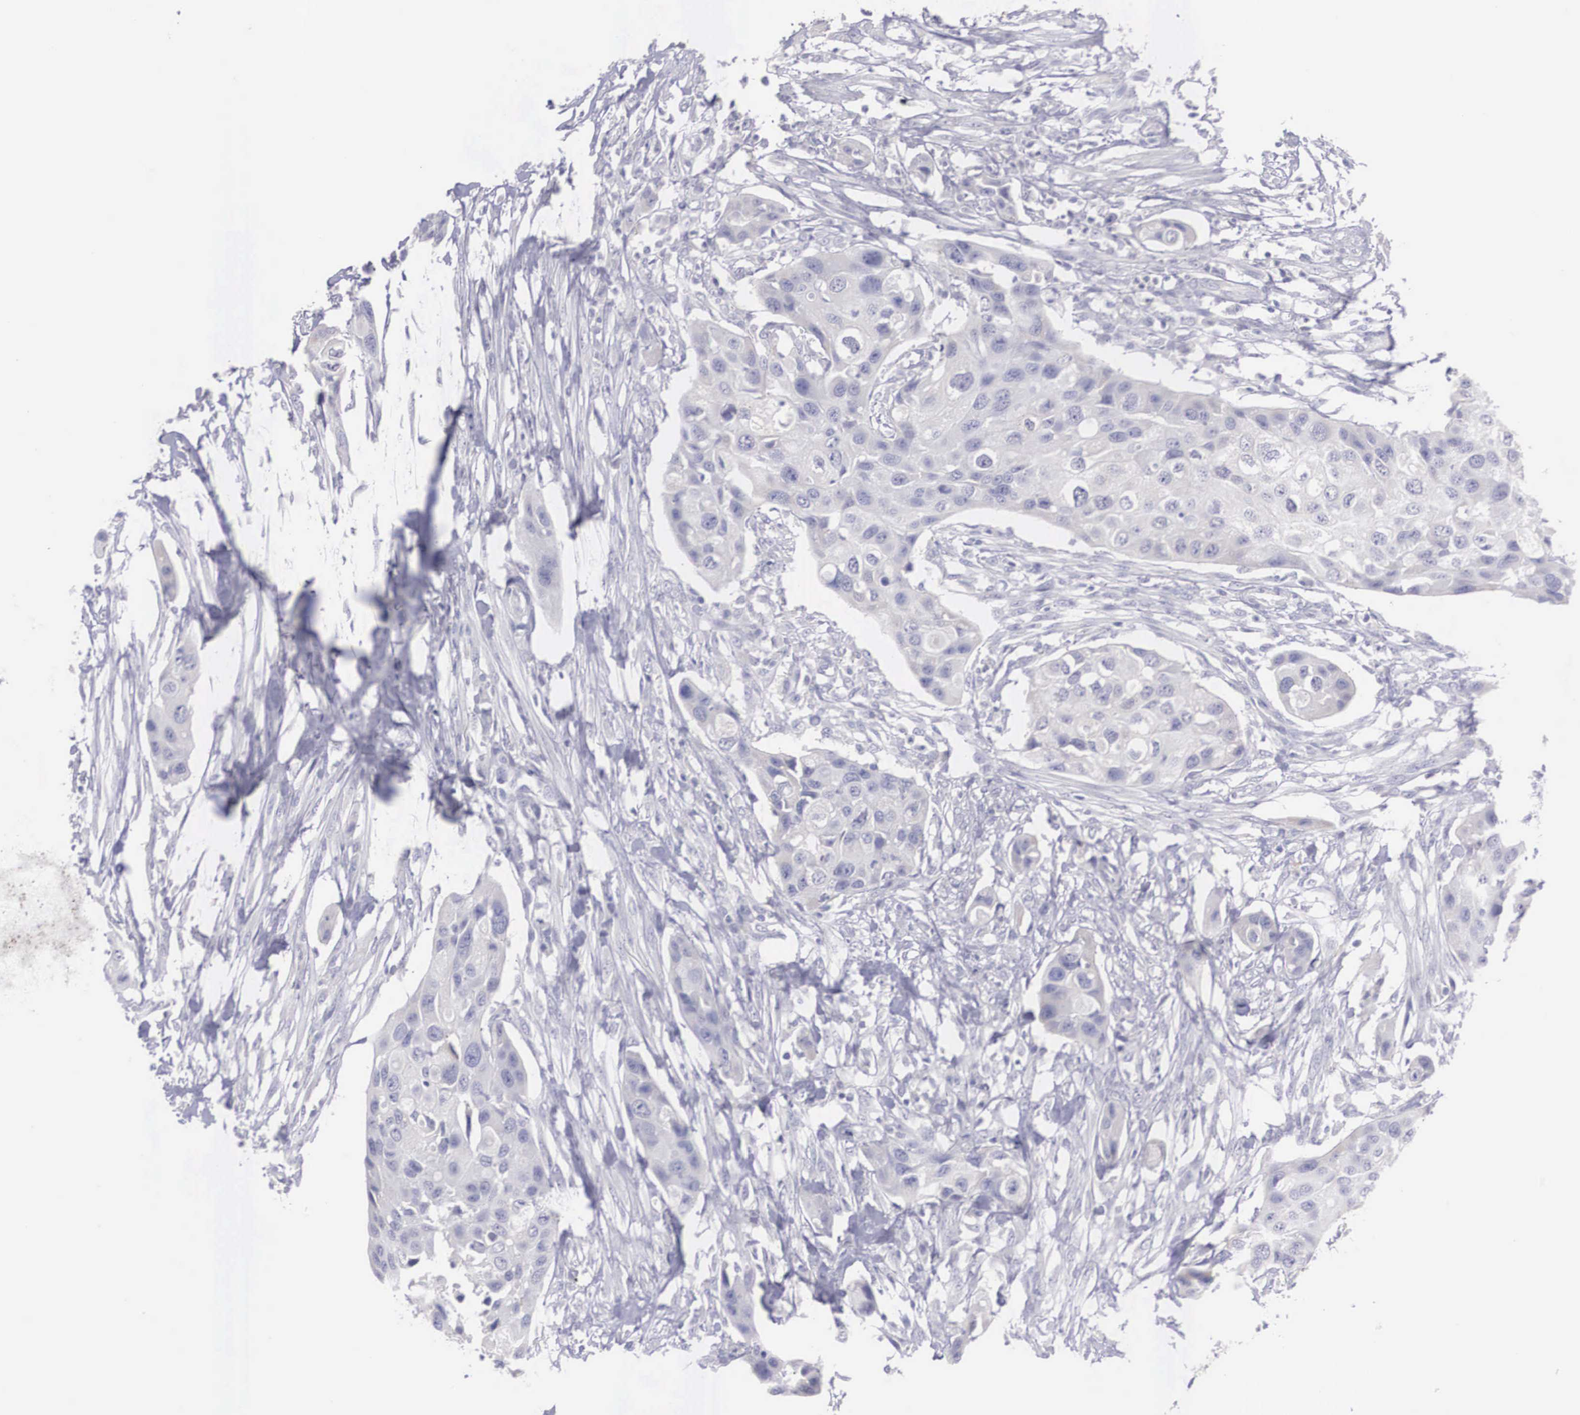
{"staining": {"intensity": "negative", "quantity": "none", "location": "none"}, "tissue": "urothelial cancer", "cell_type": "Tumor cells", "image_type": "cancer", "snomed": [{"axis": "morphology", "description": "Urothelial carcinoma, High grade"}, {"axis": "topography", "description": "Urinary bladder"}], "caption": "An immunohistochemistry histopathology image of urothelial cancer is shown. There is no staining in tumor cells of urothelial cancer. The staining is performed using DAB (3,3'-diaminobenzidine) brown chromogen with nuclei counter-stained in using hematoxylin.", "gene": "REPS2", "patient": {"sex": "male", "age": 55}}